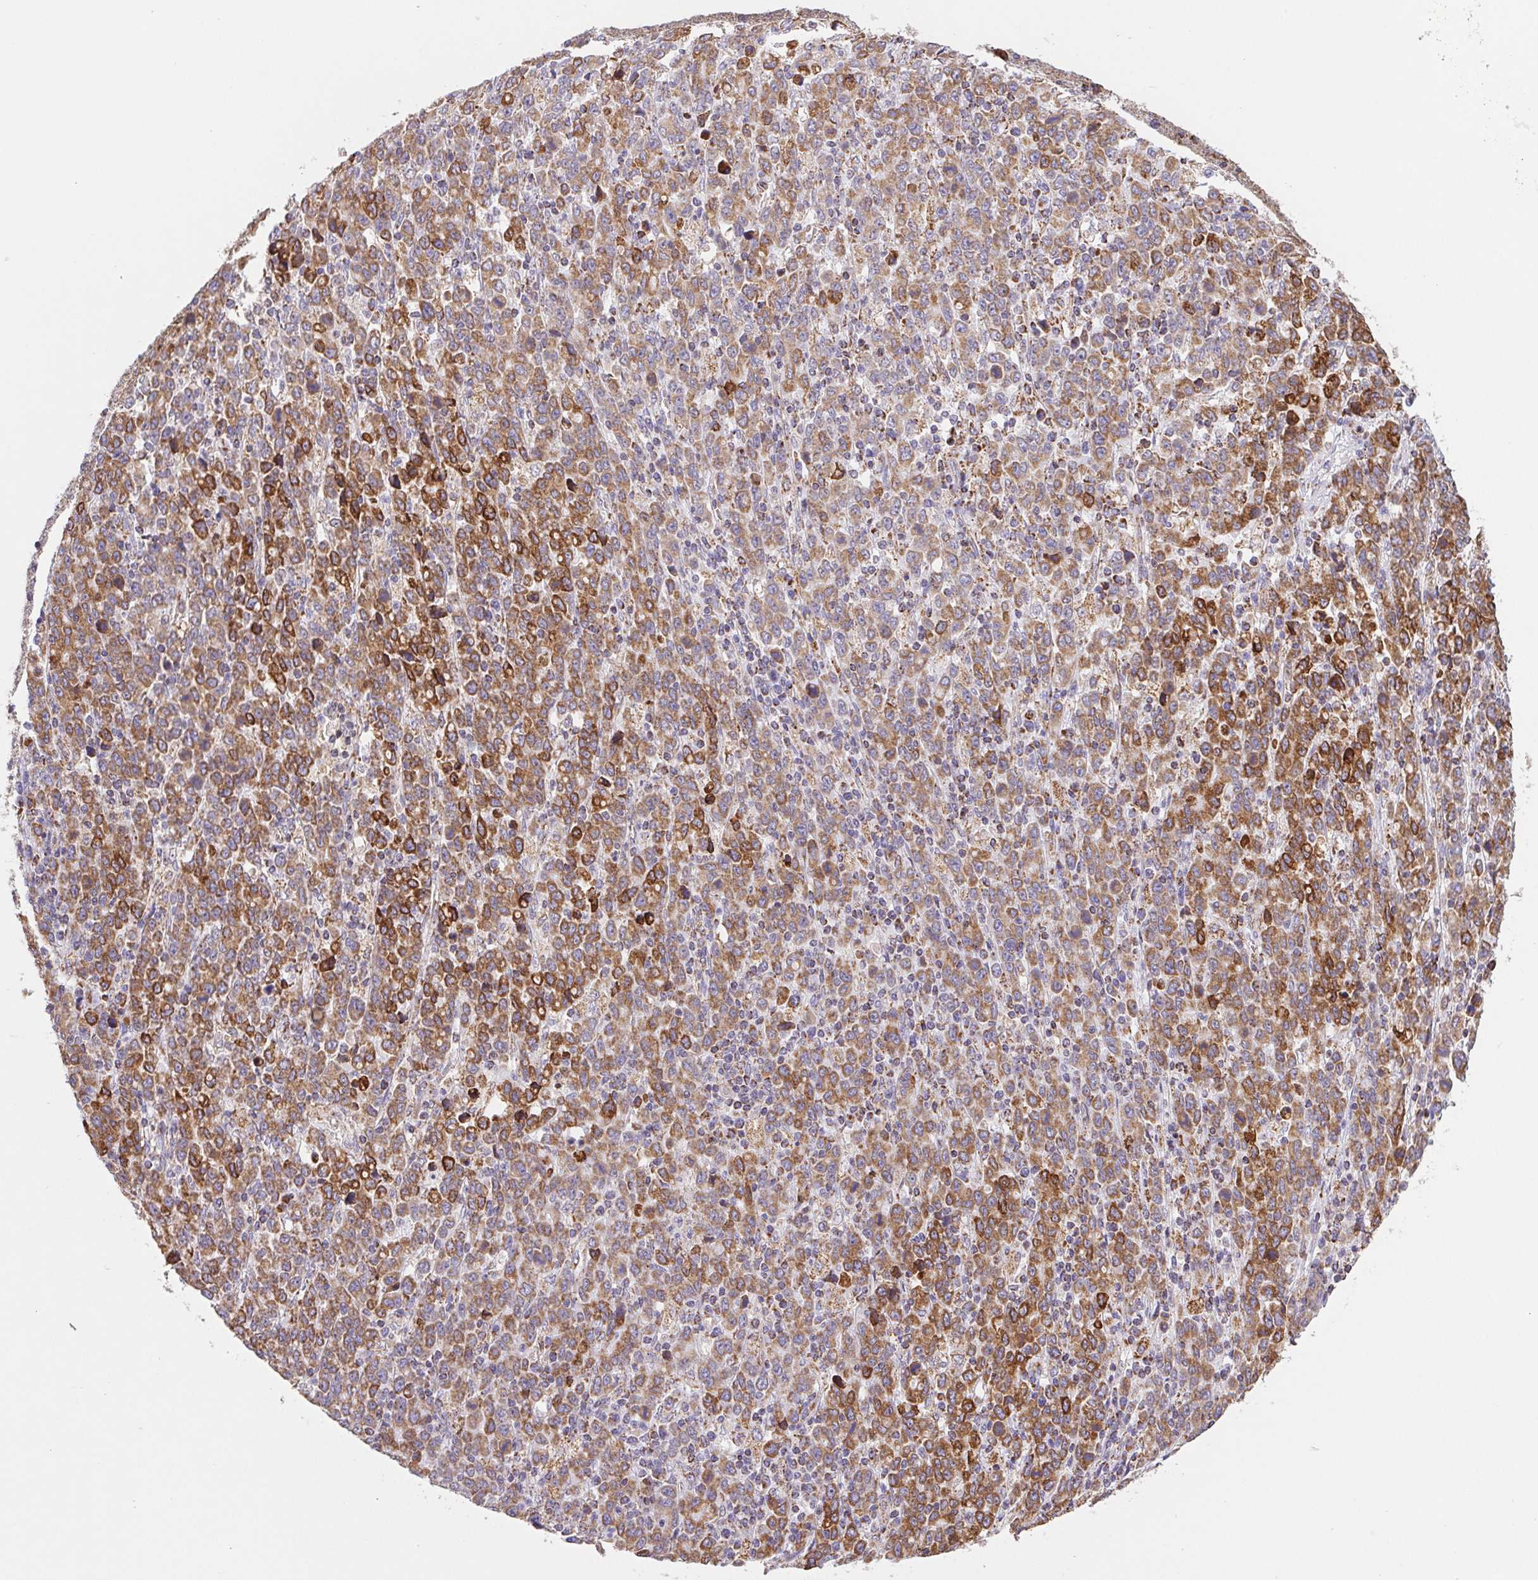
{"staining": {"intensity": "moderate", "quantity": ">75%", "location": "cytoplasmic/membranous"}, "tissue": "stomach cancer", "cell_type": "Tumor cells", "image_type": "cancer", "snomed": [{"axis": "morphology", "description": "Adenocarcinoma, NOS"}, {"axis": "topography", "description": "Stomach, upper"}], "caption": "Immunohistochemical staining of stomach adenocarcinoma demonstrates moderate cytoplasmic/membranous protein staining in about >75% of tumor cells. (Stains: DAB (3,3'-diaminobenzidine) in brown, nuclei in blue, Microscopy: brightfield microscopy at high magnification).", "gene": "NIPSNAP2", "patient": {"sex": "male", "age": 69}}